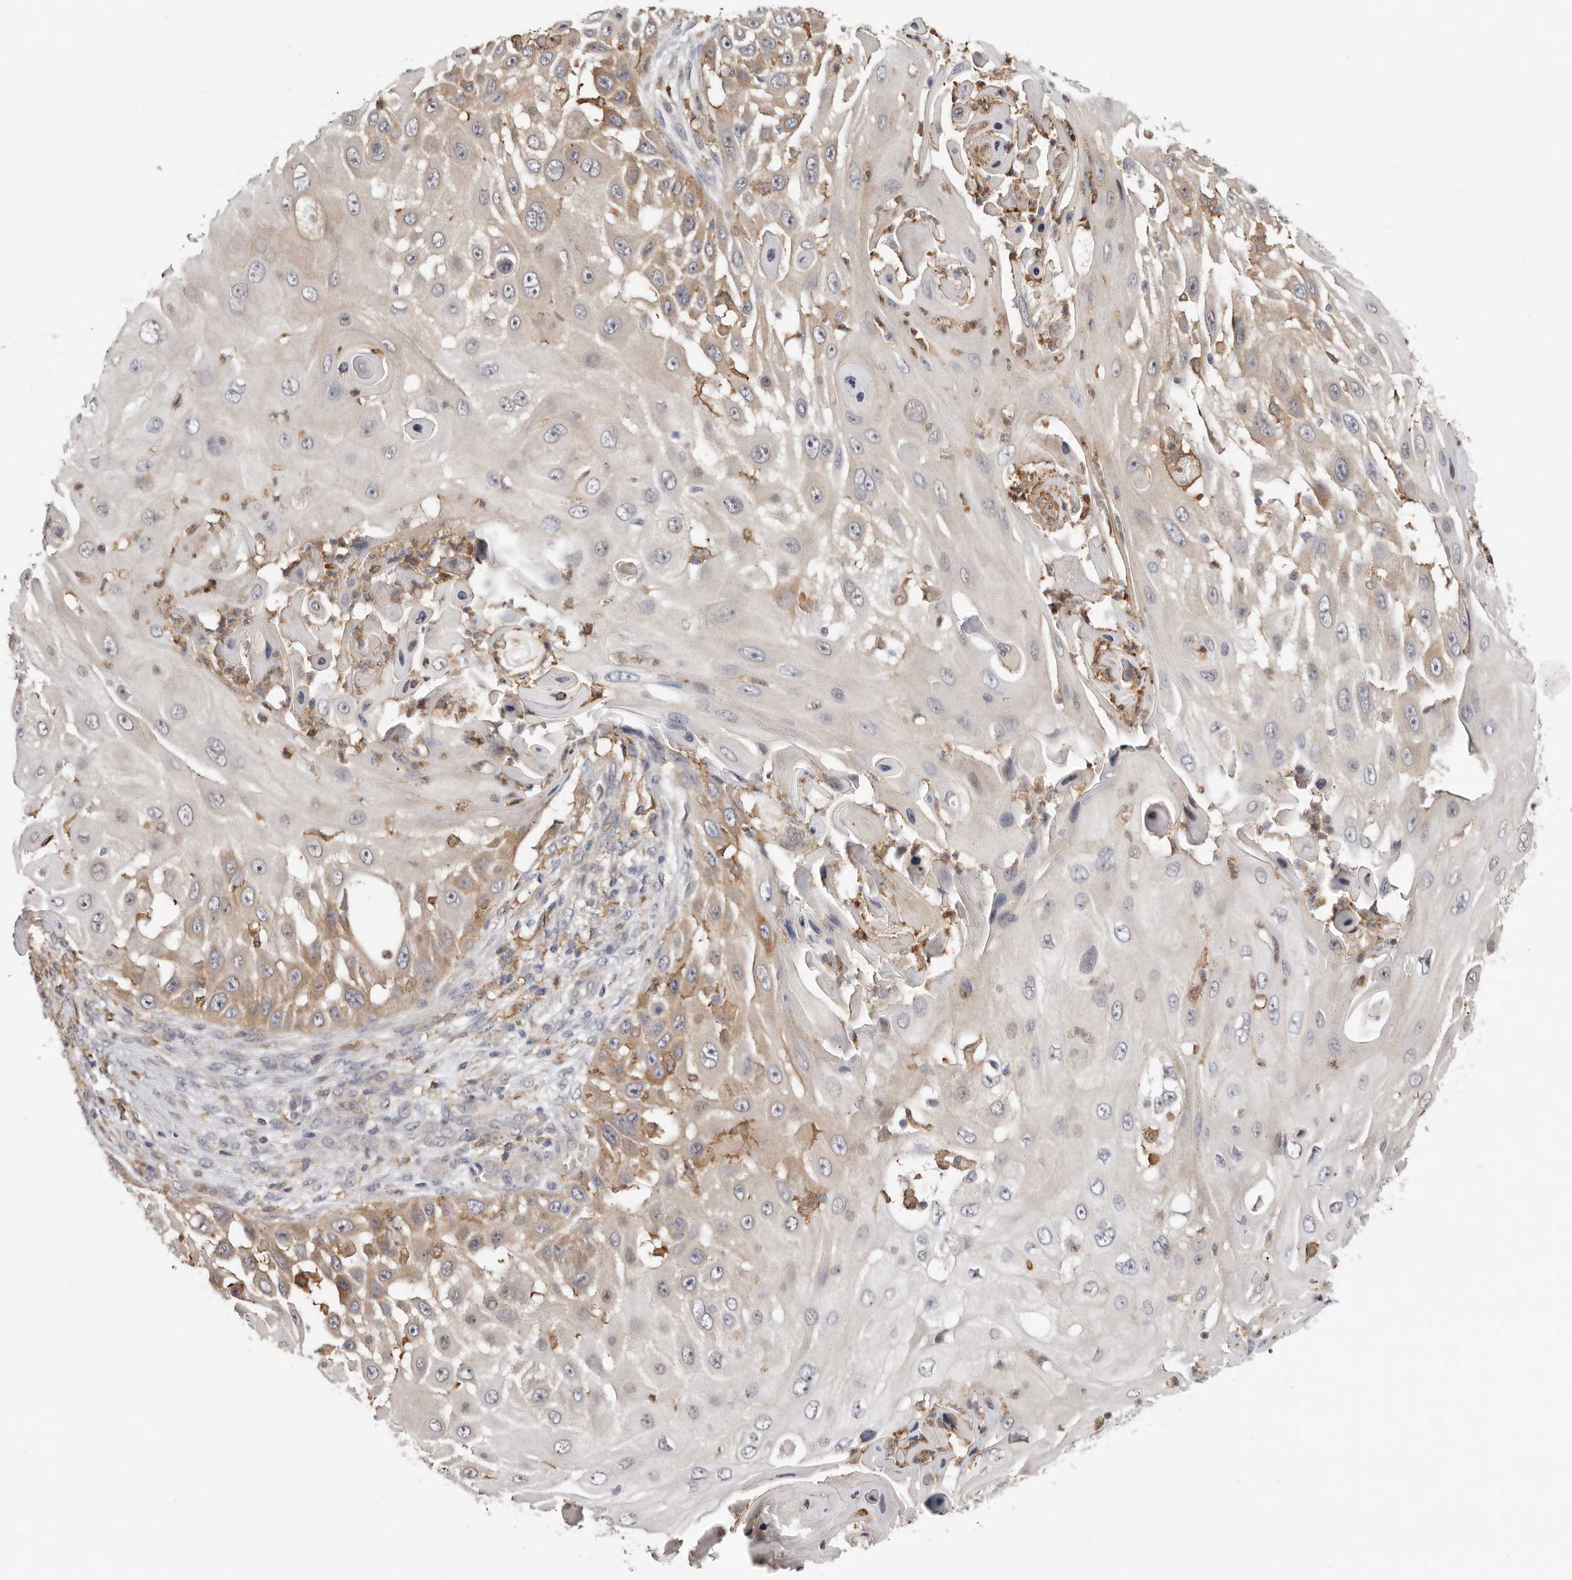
{"staining": {"intensity": "weak", "quantity": "<25%", "location": "cytoplasmic/membranous"}, "tissue": "skin cancer", "cell_type": "Tumor cells", "image_type": "cancer", "snomed": [{"axis": "morphology", "description": "Squamous cell carcinoma, NOS"}, {"axis": "topography", "description": "Skin"}], "caption": "The histopathology image demonstrates no significant staining in tumor cells of squamous cell carcinoma (skin).", "gene": "MSRB2", "patient": {"sex": "female", "age": 44}}